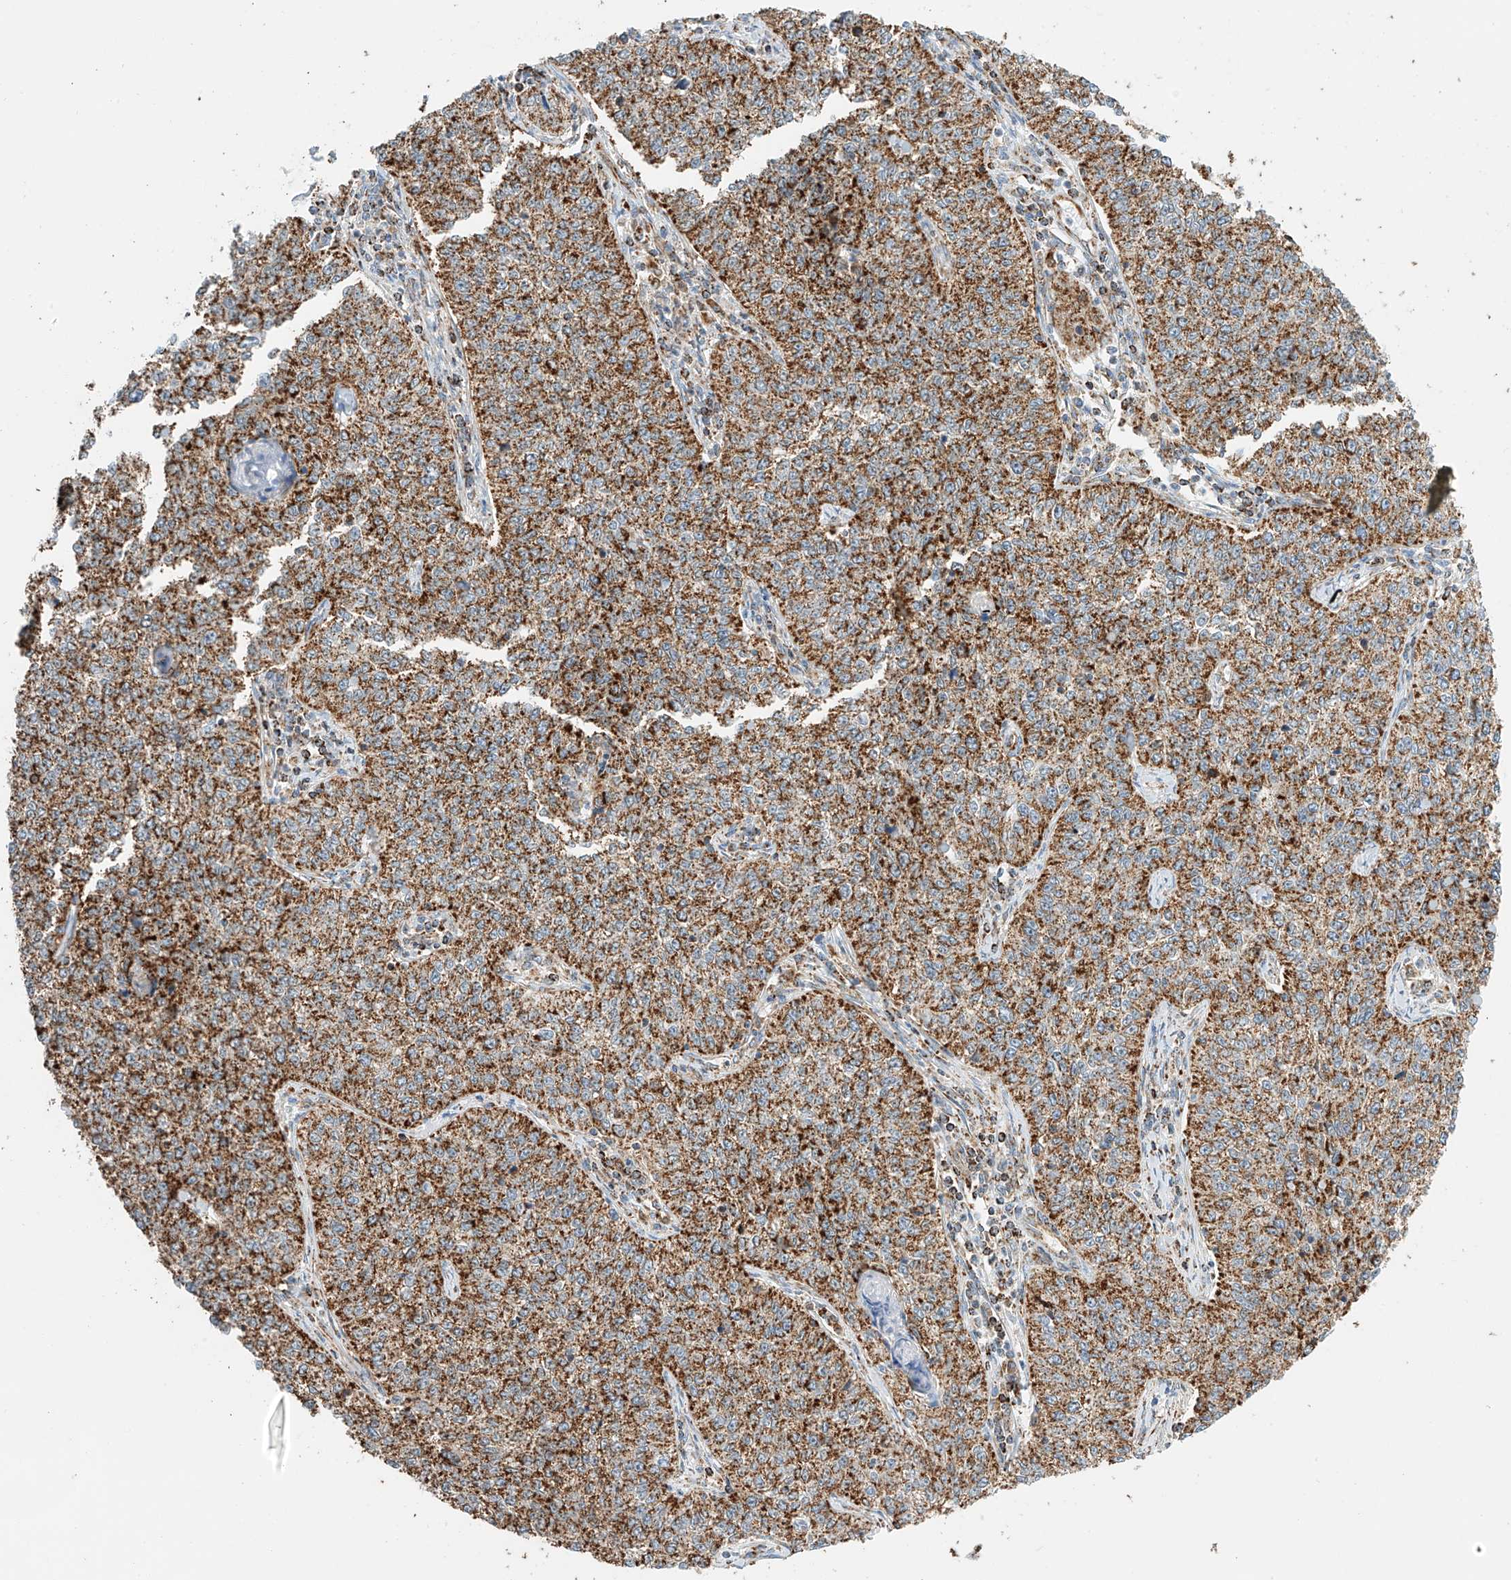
{"staining": {"intensity": "moderate", "quantity": ">75%", "location": "cytoplasmic/membranous"}, "tissue": "cervical cancer", "cell_type": "Tumor cells", "image_type": "cancer", "snomed": [{"axis": "morphology", "description": "Squamous cell carcinoma, NOS"}, {"axis": "topography", "description": "Cervix"}], "caption": "Protein staining exhibits moderate cytoplasmic/membranous positivity in about >75% of tumor cells in squamous cell carcinoma (cervical). (IHC, brightfield microscopy, high magnification).", "gene": "PPA2", "patient": {"sex": "female", "age": 35}}